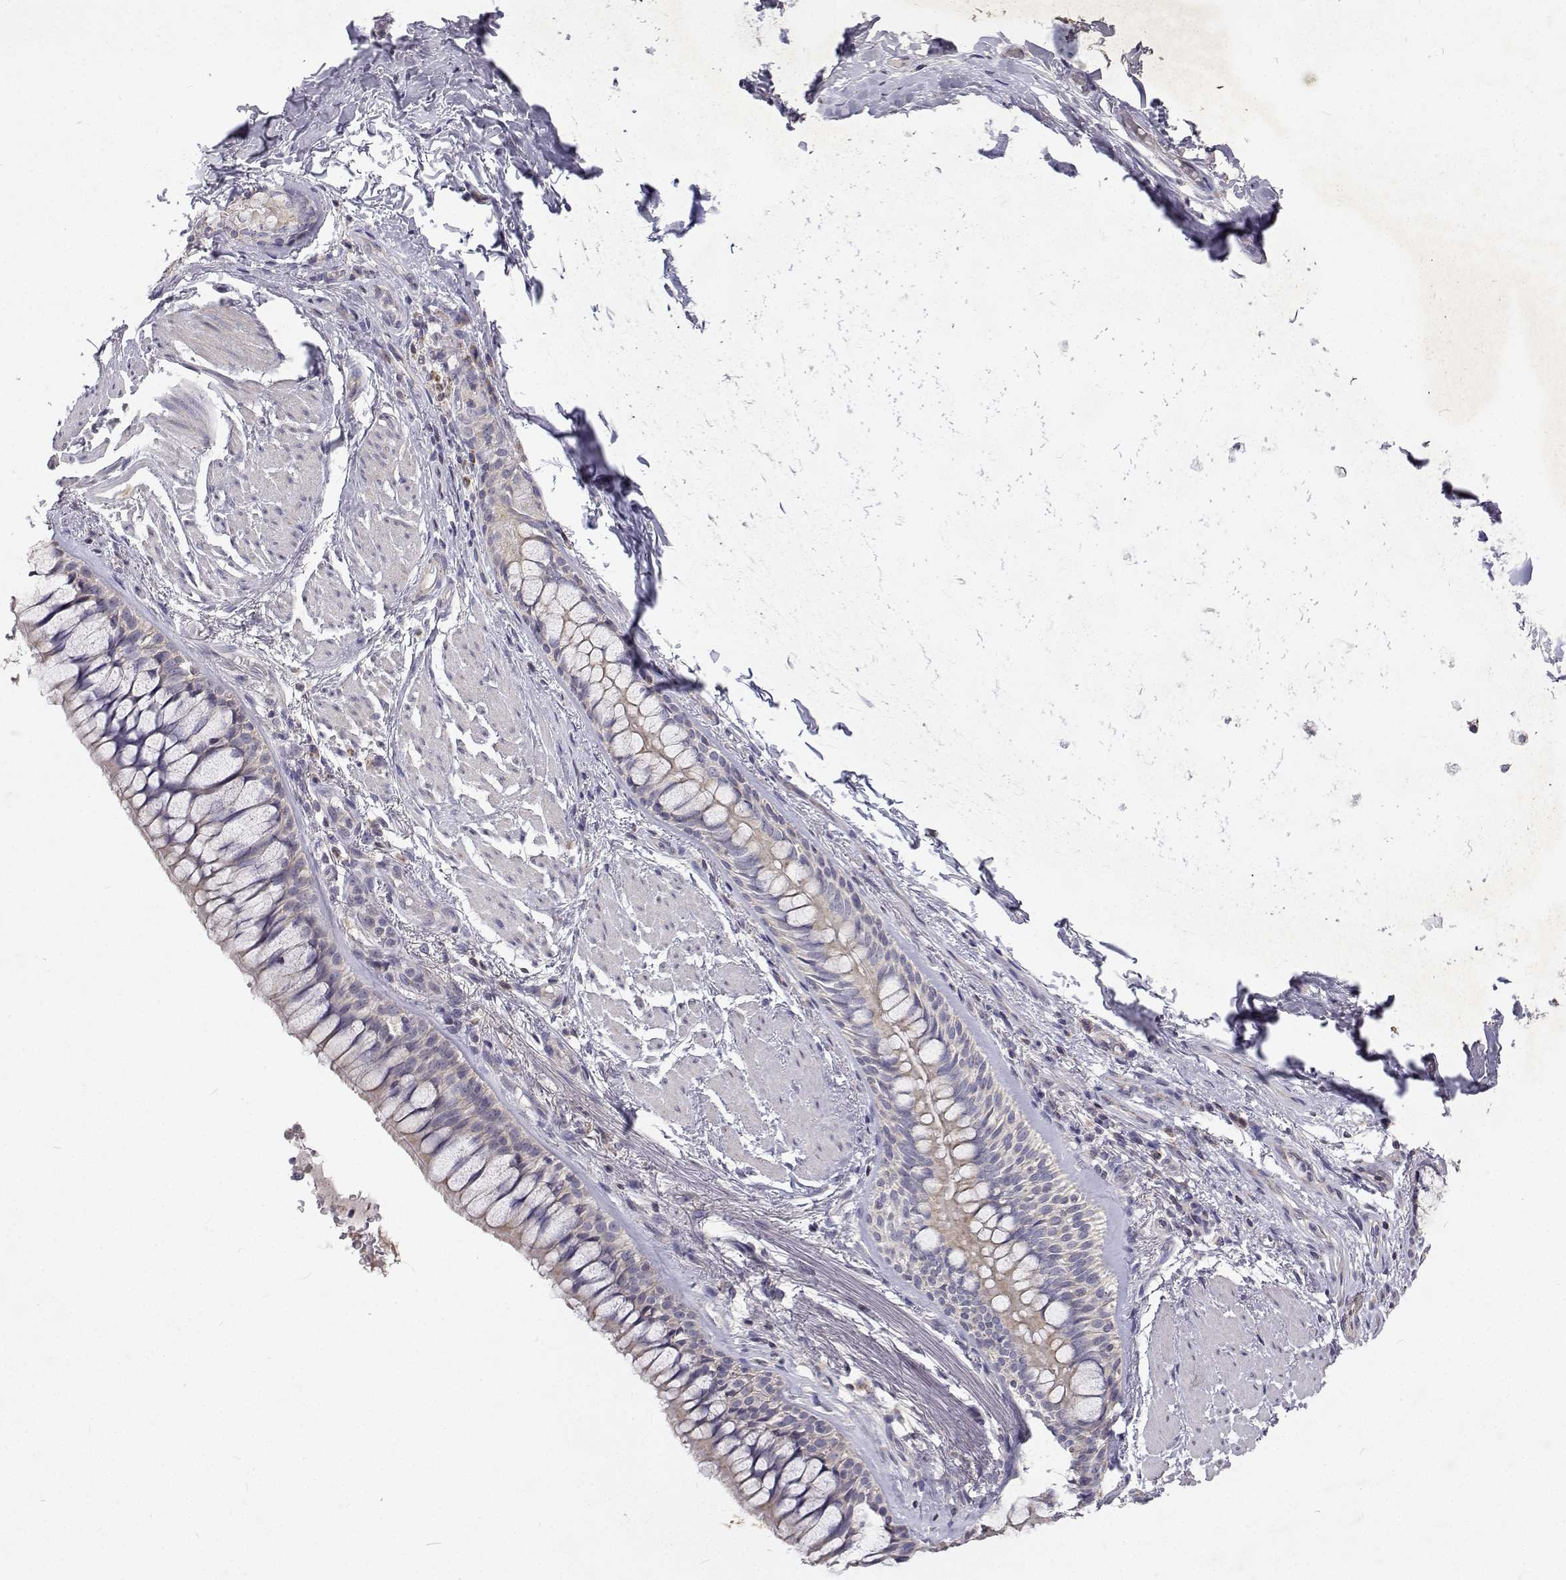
{"staining": {"intensity": "negative", "quantity": "none", "location": "none"}, "tissue": "adipose tissue", "cell_type": "Adipocytes", "image_type": "normal", "snomed": [{"axis": "morphology", "description": "Normal tissue, NOS"}, {"axis": "topography", "description": "Cartilage tissue"}, {"axis": "topography", "description": "Bronchus"}], "caption": "IHC histopathology image of normal adipose tissue: human adipose tissue stained with DAB exhibits no significant protein positivity in adipocytes.", "gene": "TRIM60", "patient": {"sex": "male", "age": 64}}